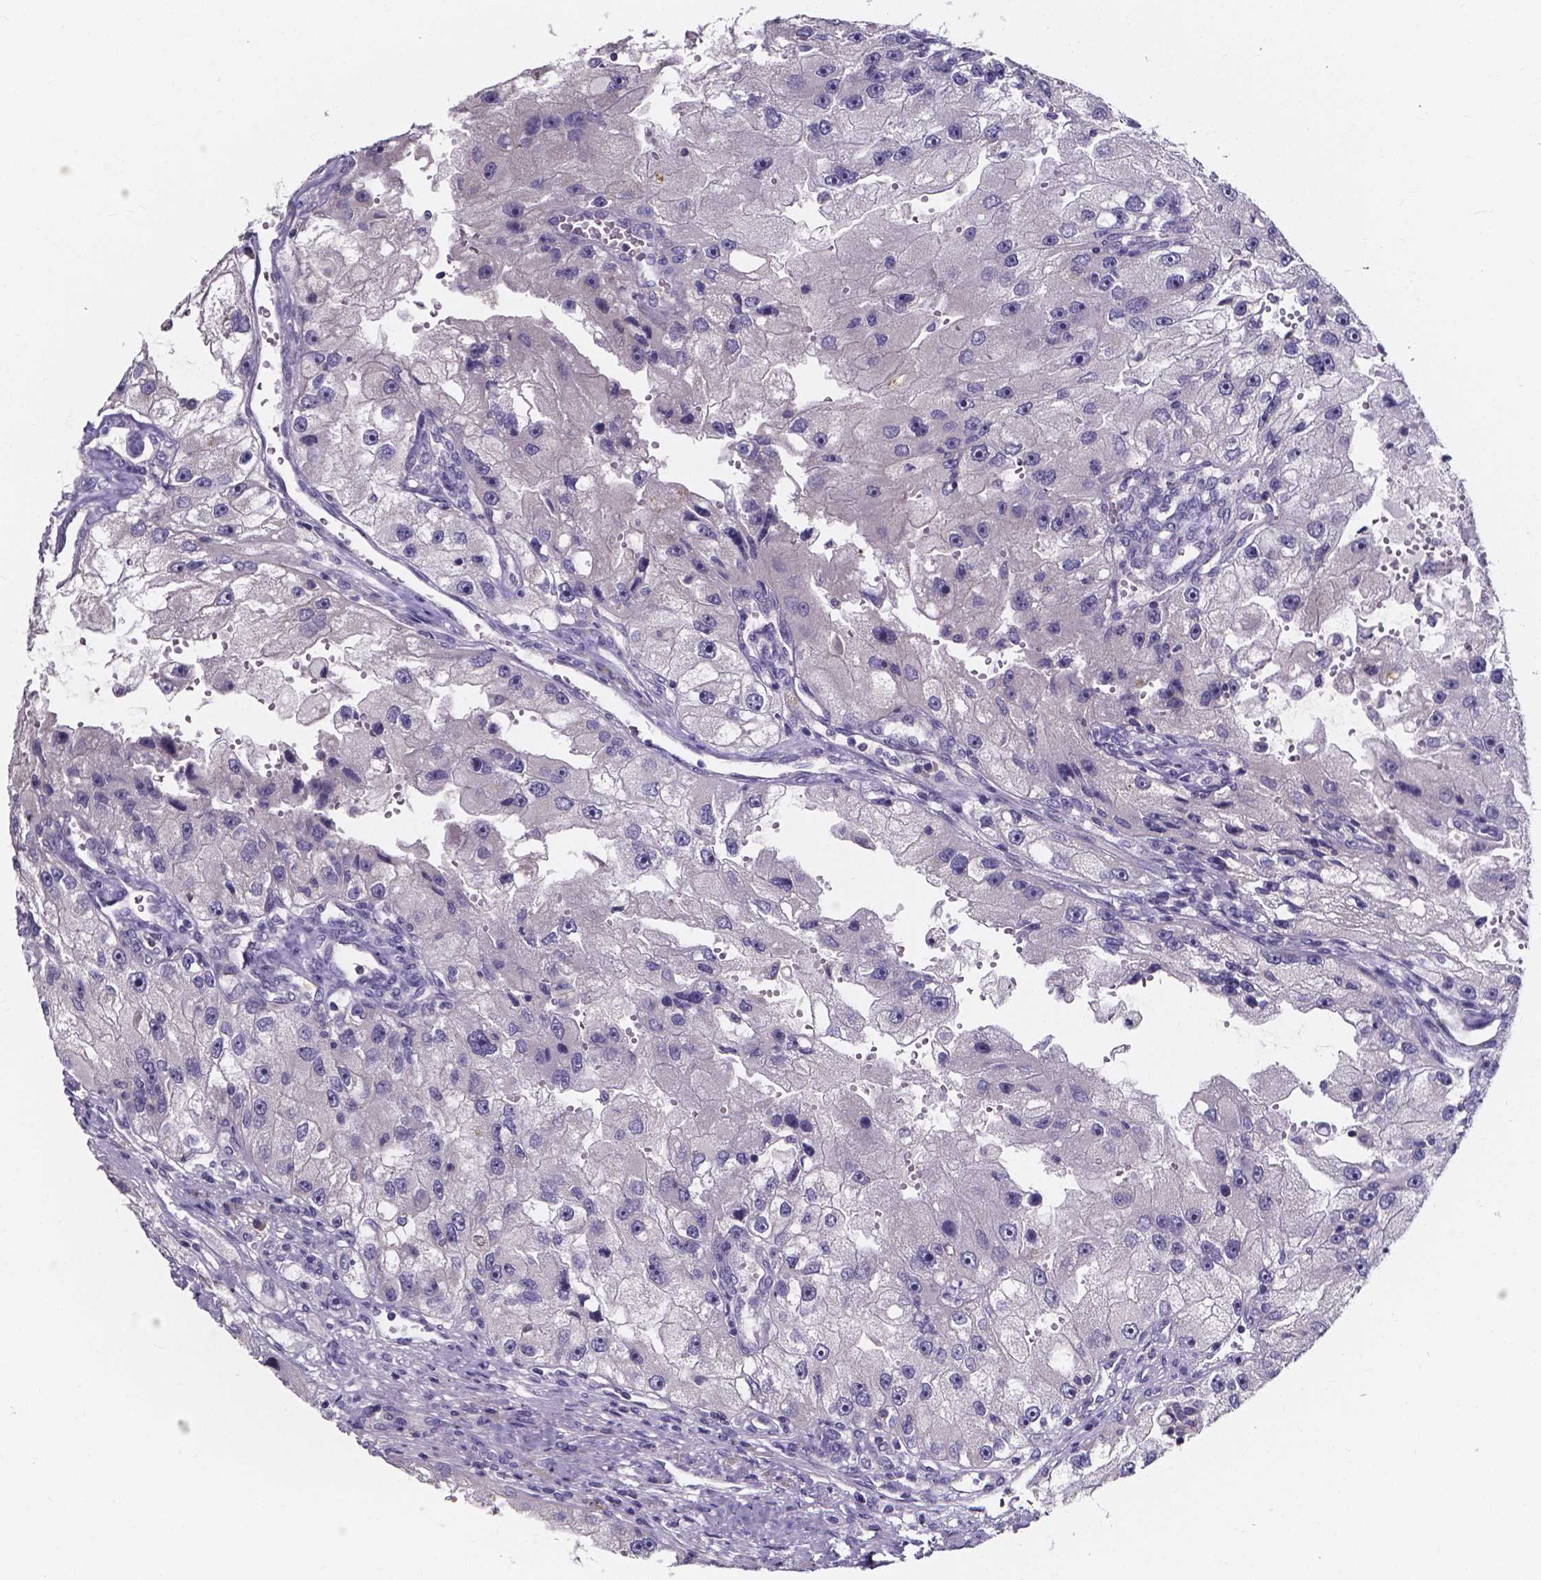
{"staining": {"intensity": "negative", "quantity": "none", "location": "none"}, "tissue": "renal cancer", "cell_type": "Tumor cells", "image_type": "cancer", "snomed": [{"axis": "morphology", "description": "Adenocarcinoma, NOS"}, {"axis": "topography", "description": "Kidney"}], "caption": "High power microscopy histopathology image of an IHC micrograph of adenocarcinoma (renal), revealing no significant expression in tumor cells.", "gene": "SPOCD1", "patient": {"sex": "male", "age": 63}}